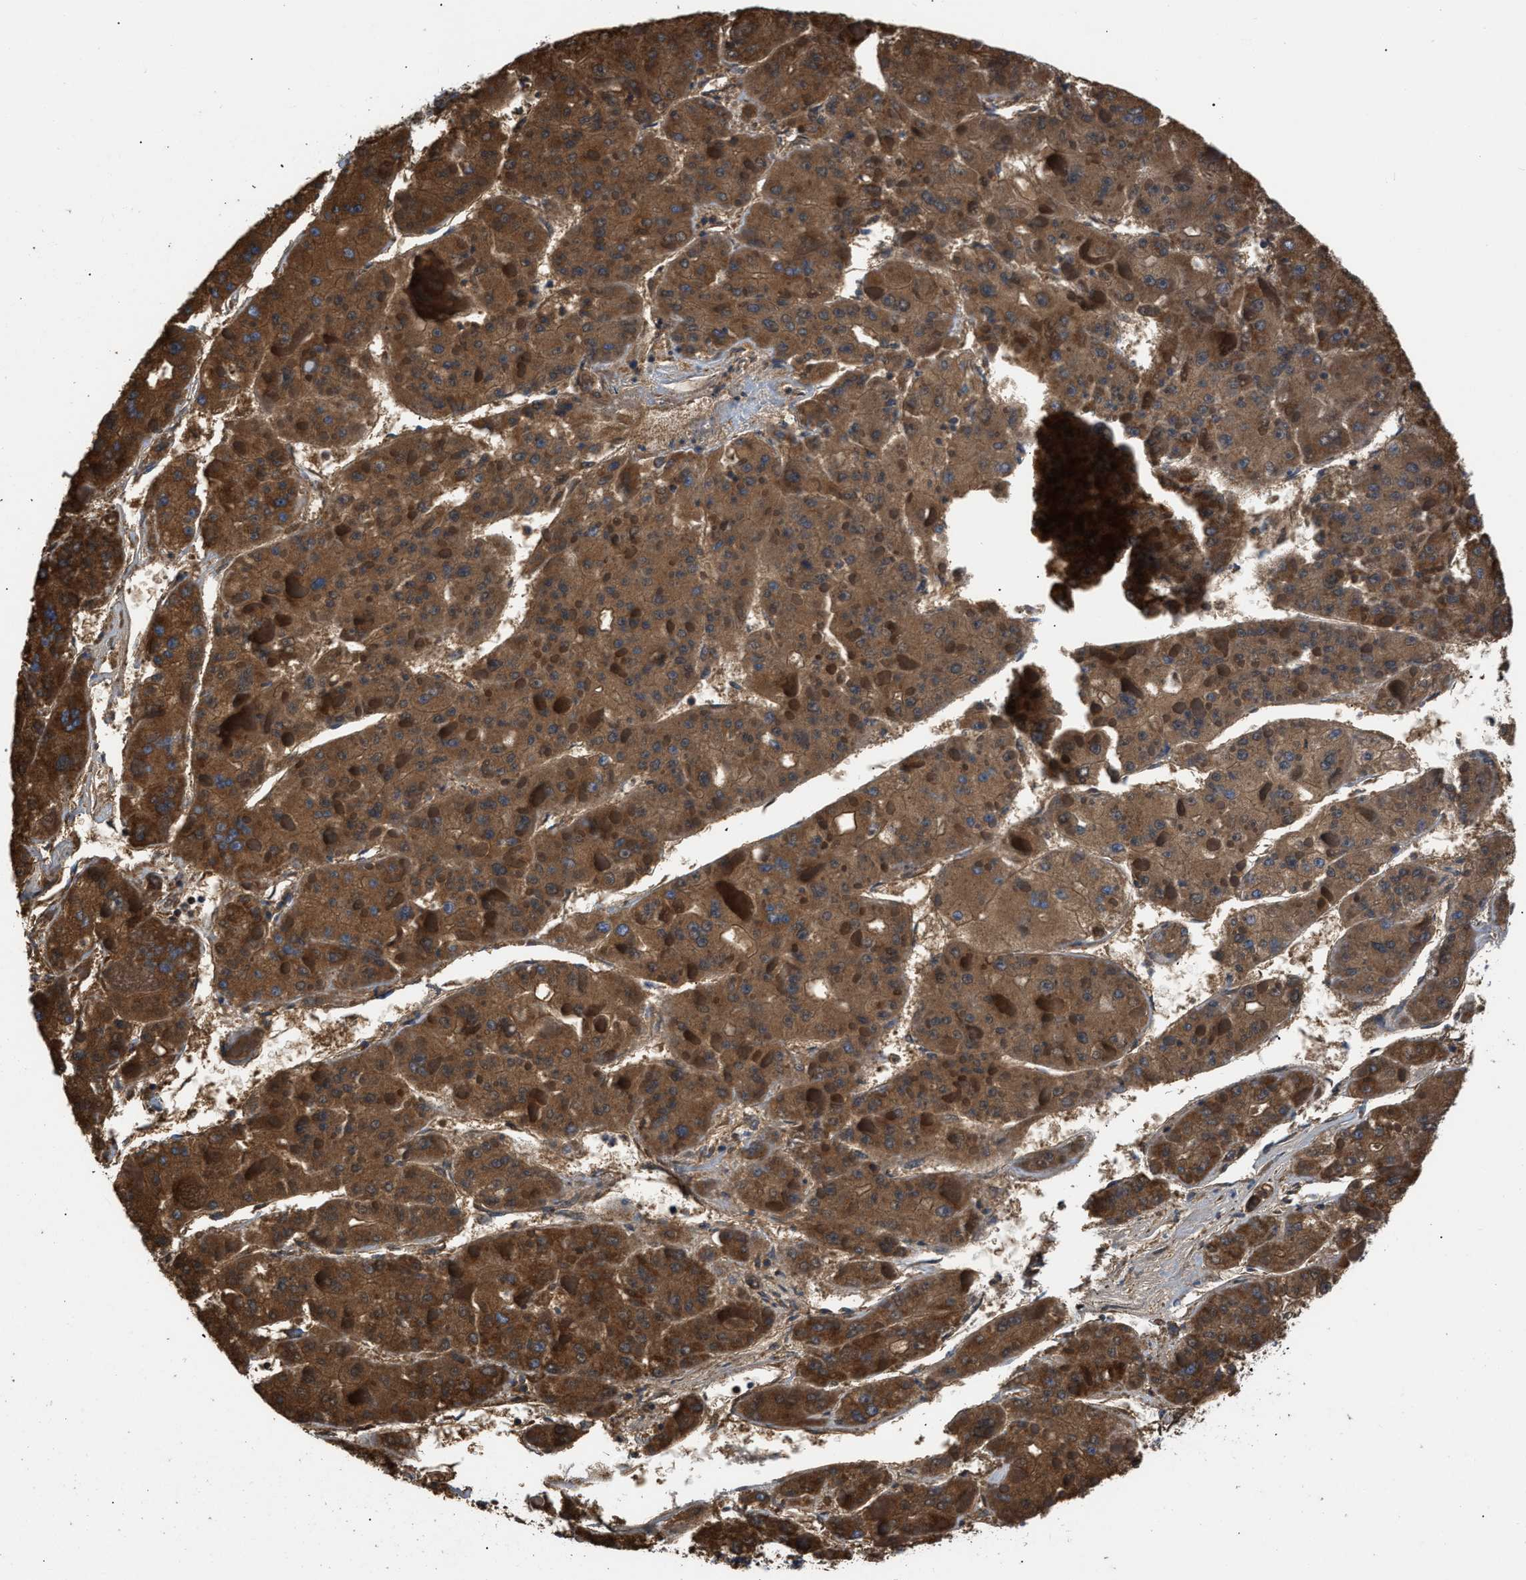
{"staining": {"intensity": "strong", "quantity": ">75%", "location": "cytoplasmic/membranous"}, "tissue": "liver cancer", "cell_type": "Tumor cells", "image_type": "cancer", "snomed": [{"axis": "morphology", "description": "Carcinoma, Hepatocellular, NOS"}, {"axis": "topography", "description": "Liver"}], "caption": "A high-resolution micrograph shows immunohistochemistry staining of hepatocellular carcinoma (liver), which shows strong cytoplasmic/membranous expression in approximately >75% of tumor cells.", "gene": "OPTN", "patient": {"sex": "female", "age": 73}}